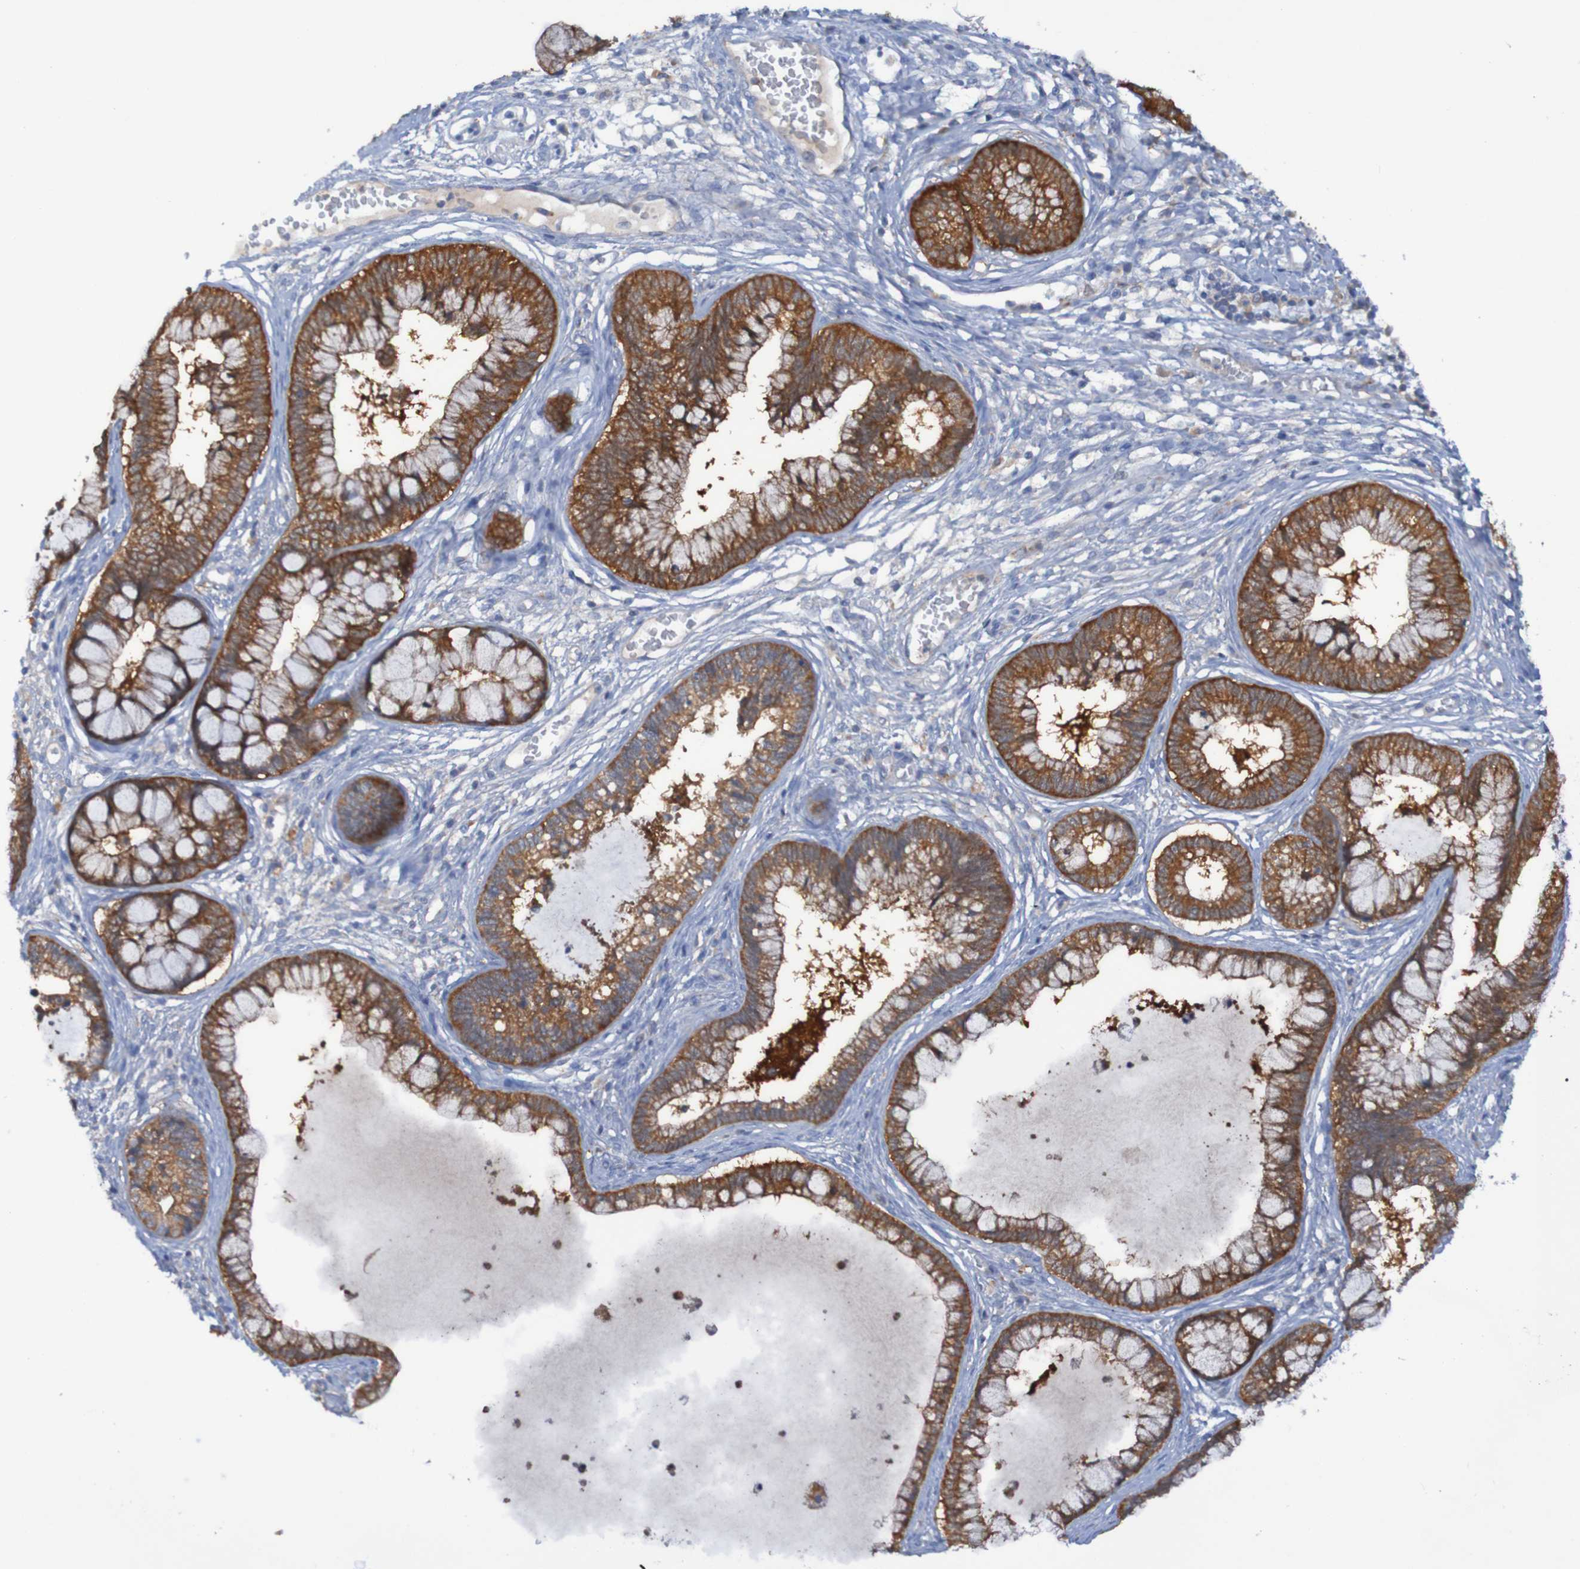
{"staining": {"intensity": "strong", "quantity": ">75%", "location": "cytoplasmic/membranous"}, "tissue": "cervical cancer", "cell_type": "Tumor cells", "image_type": "cancer", "snomed": [{"axis": "morphology", "description": "Adenocarcinoma, NOS"}, {"axis": "topography", "description": "Cervix"}], "caption": "An image of human cervical cancer stained for a protein exhibits strong cytoplasmic/membranous brown staining in tumor cells.", "gene": "ARHGEF16", "patient": {"sex": "female", "age": 44}}